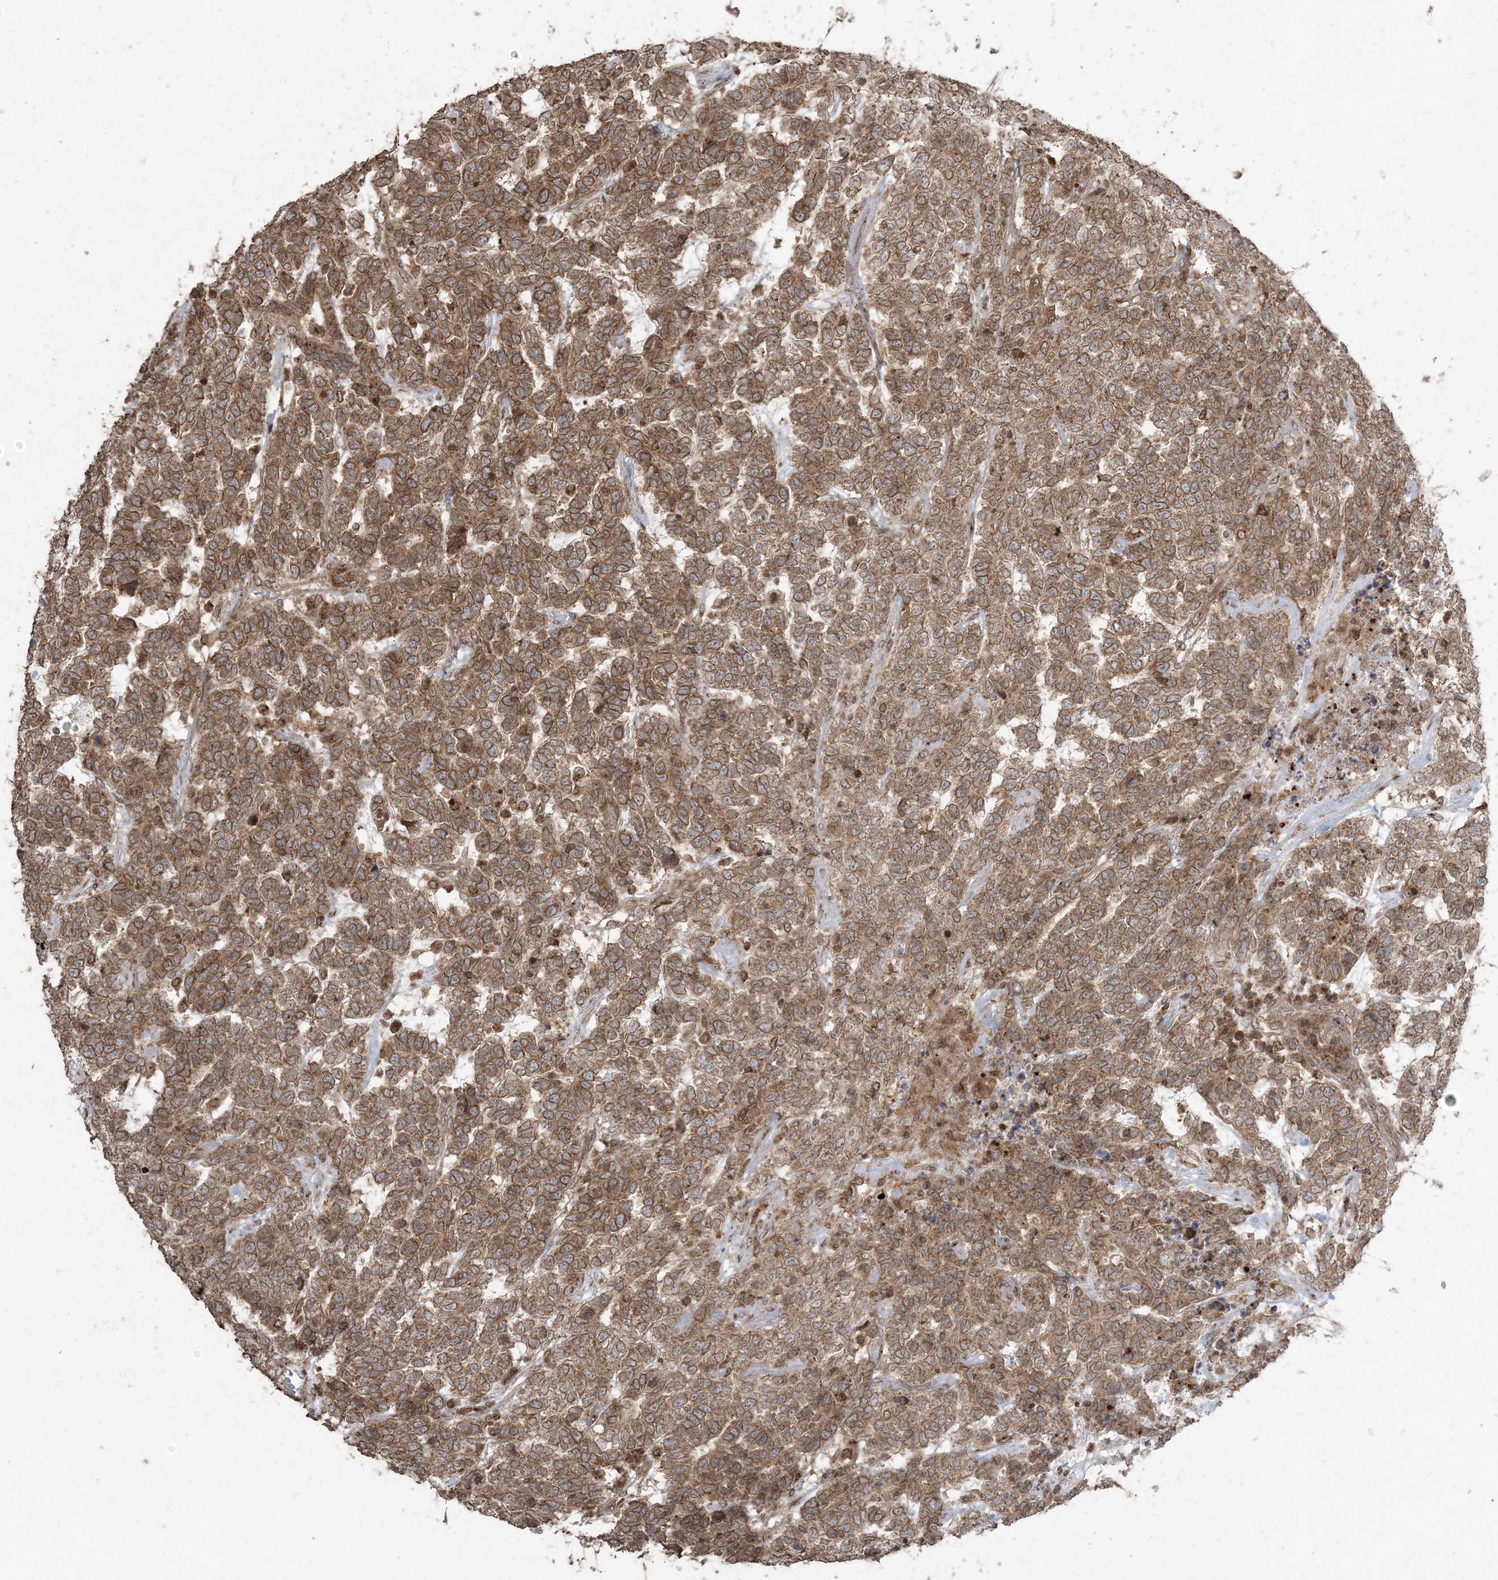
{"staining": {"intensity": "moderate", "quantity": ">75%", "location": "cytoplasmic/membranous"}, "tissue": "testis cancer", "cell_type": "Tumor cells", "image_type": "cancer", "snomed": [{"axis": "morphology", "description": "Carcinoma, Embryonal, NOS"}, {"axis": "topography", "description": "Testis"}], "caption": "DAB immunohistochemical staining of human testis cancer shows moderate cytoplasmic/membranous protein positivity in about >75% of tumor cells.", "gene": "DDX19B", "patient": {"sex": "male", "age": 26}}